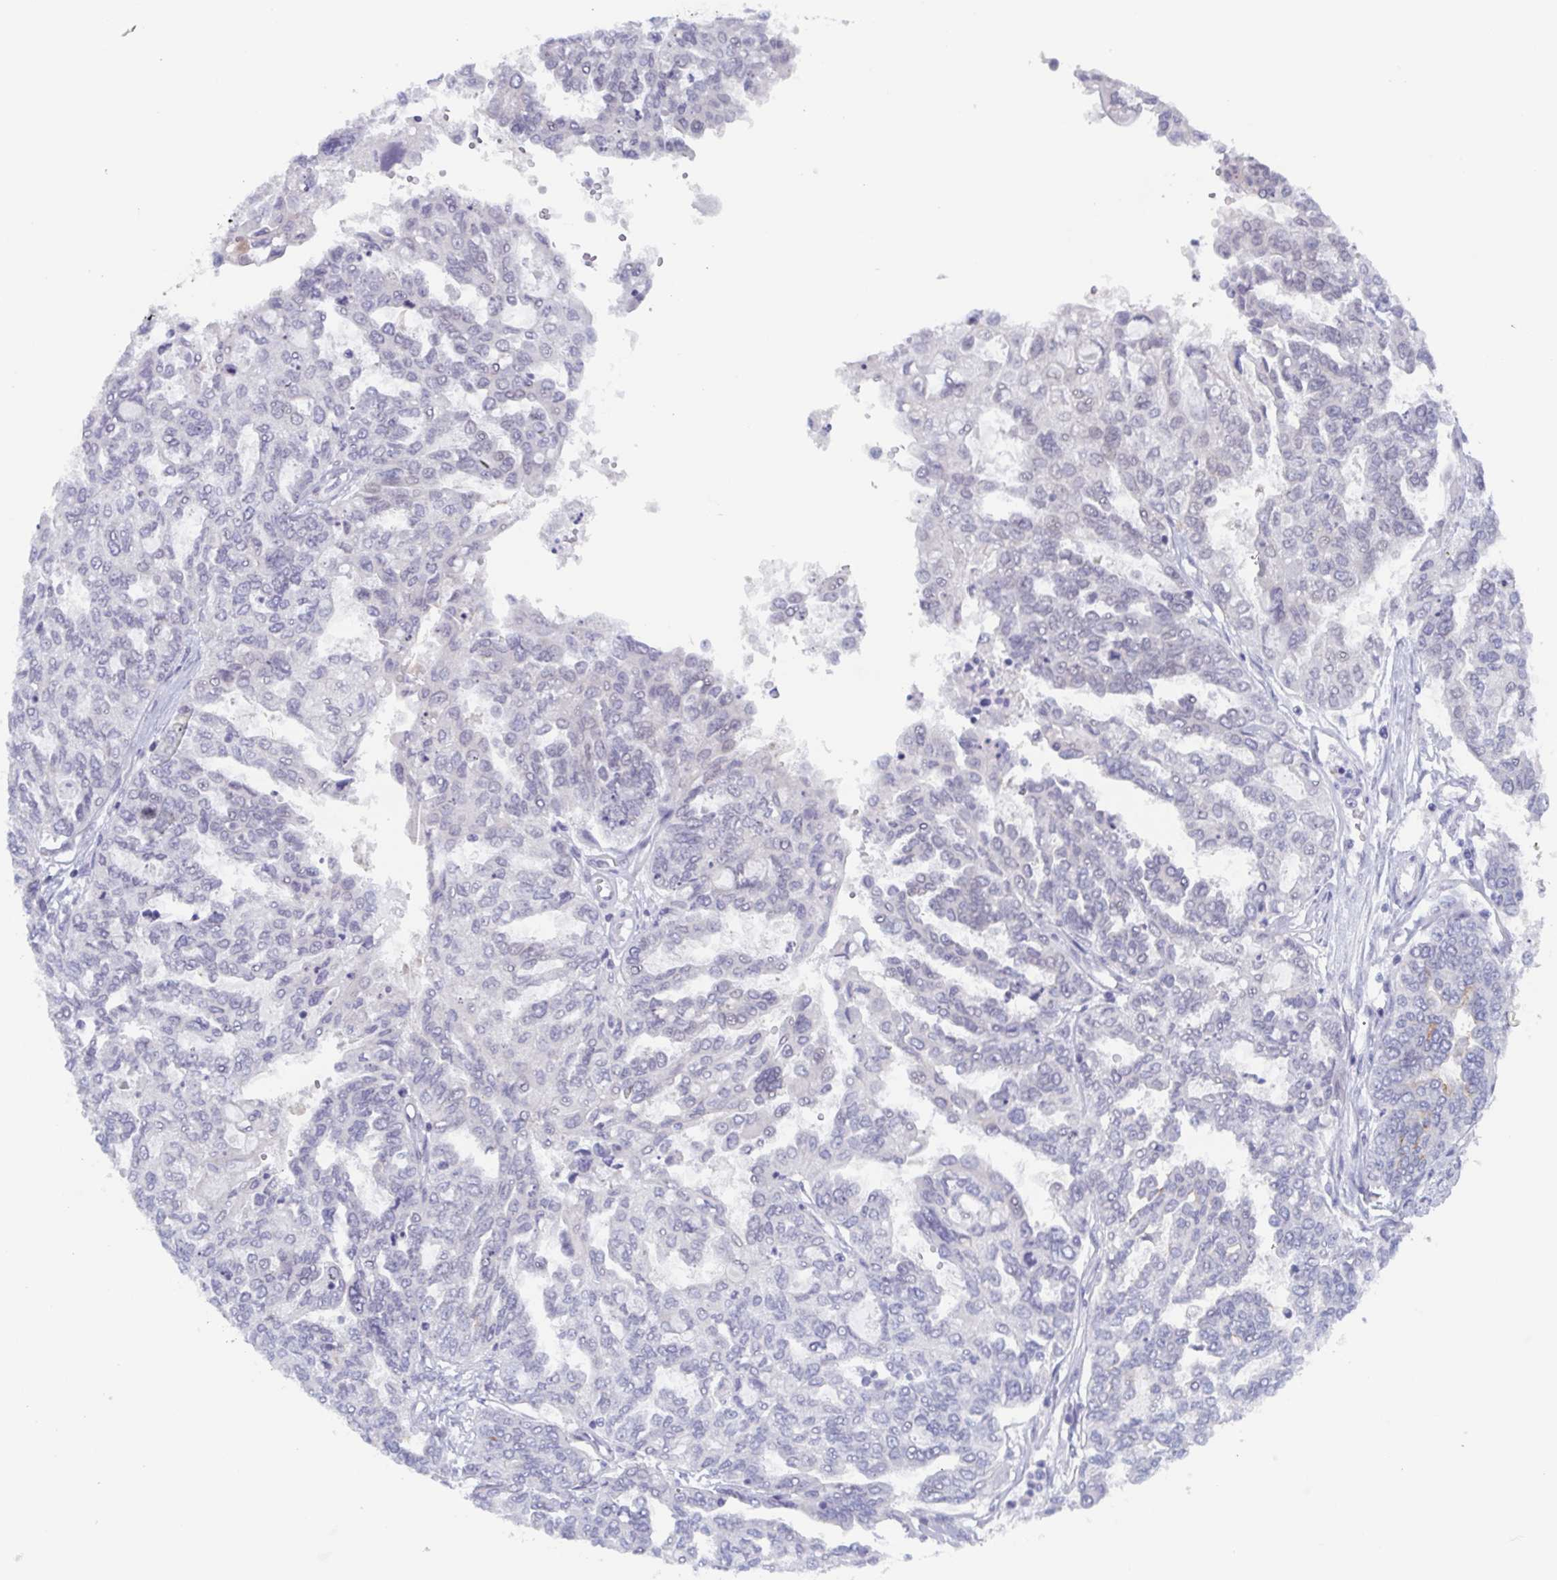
{"staining": {"intensity": "moderate", "quantity": "<25%", "location": "cytoplasmic/membranous"}, "tissue": "ovarian cancer", "cell_type": "Tumor cells", "image_type": "cancer", "snomed": [{"axis": "morphology", "description": "Cystadenocarcinoma, serous, NOS"}, {"axis": "topography", "description": "Ovary"}], "caption": "Protein expression analysis of ovarian cancer (serous cystadenocarcinoma) shows moderate cytoplasmic/membranous staining in about <25% of tumor cells.", "gene": "ZFP64", "patient": {"sex": "female", "age": 53}}